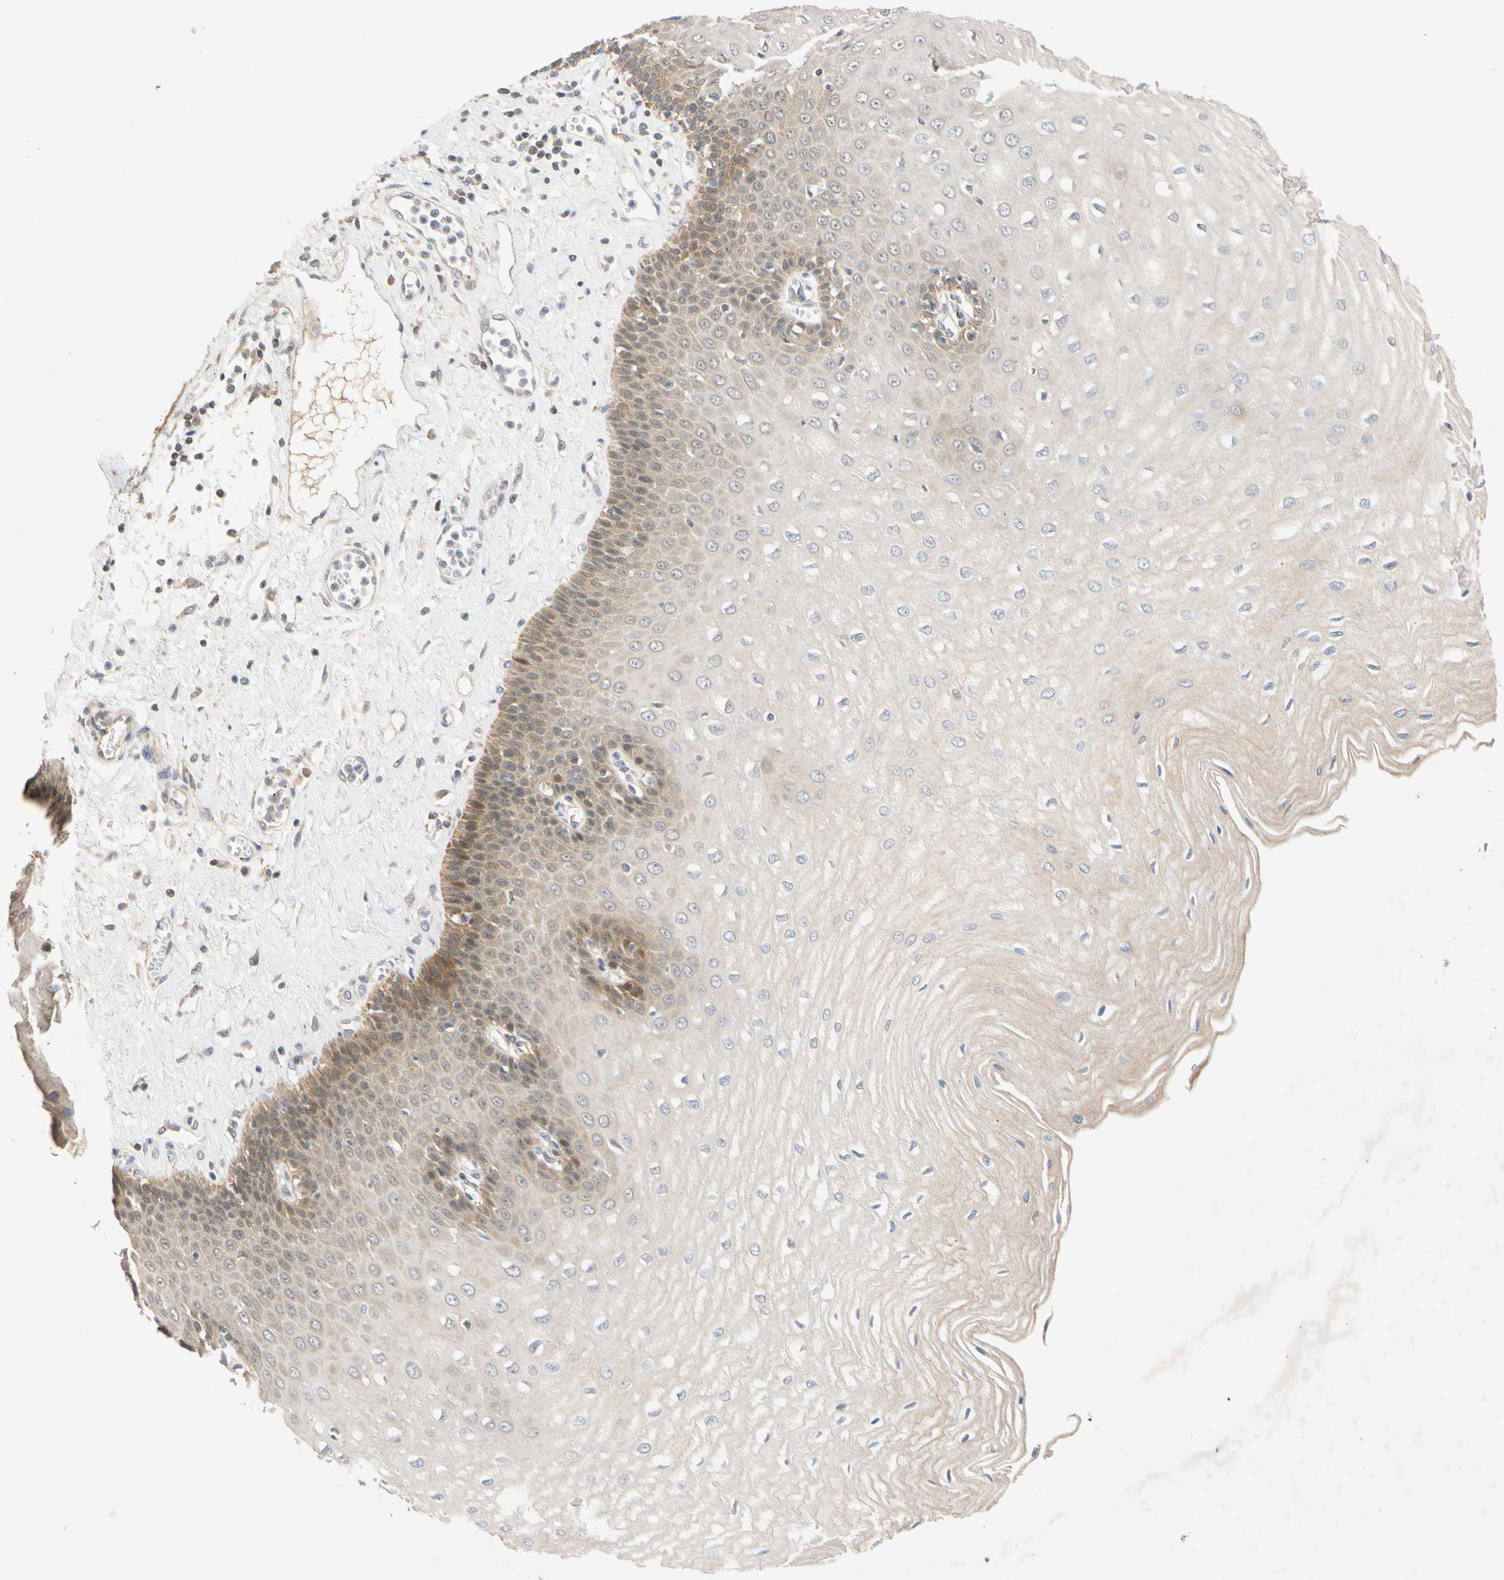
{"staining": {"intensity": "moderate", "quantity": "<25%", "location": "cytoplasmic/membranous"}, "tissue": "esophagus", "cell_type": "Squamous epithelial cells", "image_type": "normal", "snomed": [{"axis": "morphology", "description": "Normal tissue, NOS"}, {"axis": "morphology", "description": "Squamous cell carcinoma, NOS"}, {"axis": "topography", "description": "Esophagus"}], "caption": "Immunohistochemistry histopathology image of normal esophagus stained for a protein (brown), which reveals low levels of moderate cytoplasmic/membranous staining in about <25% of squamous epithelial cells.", "gene": "CNST", "patient": {"sex": "male", "age": 65}}